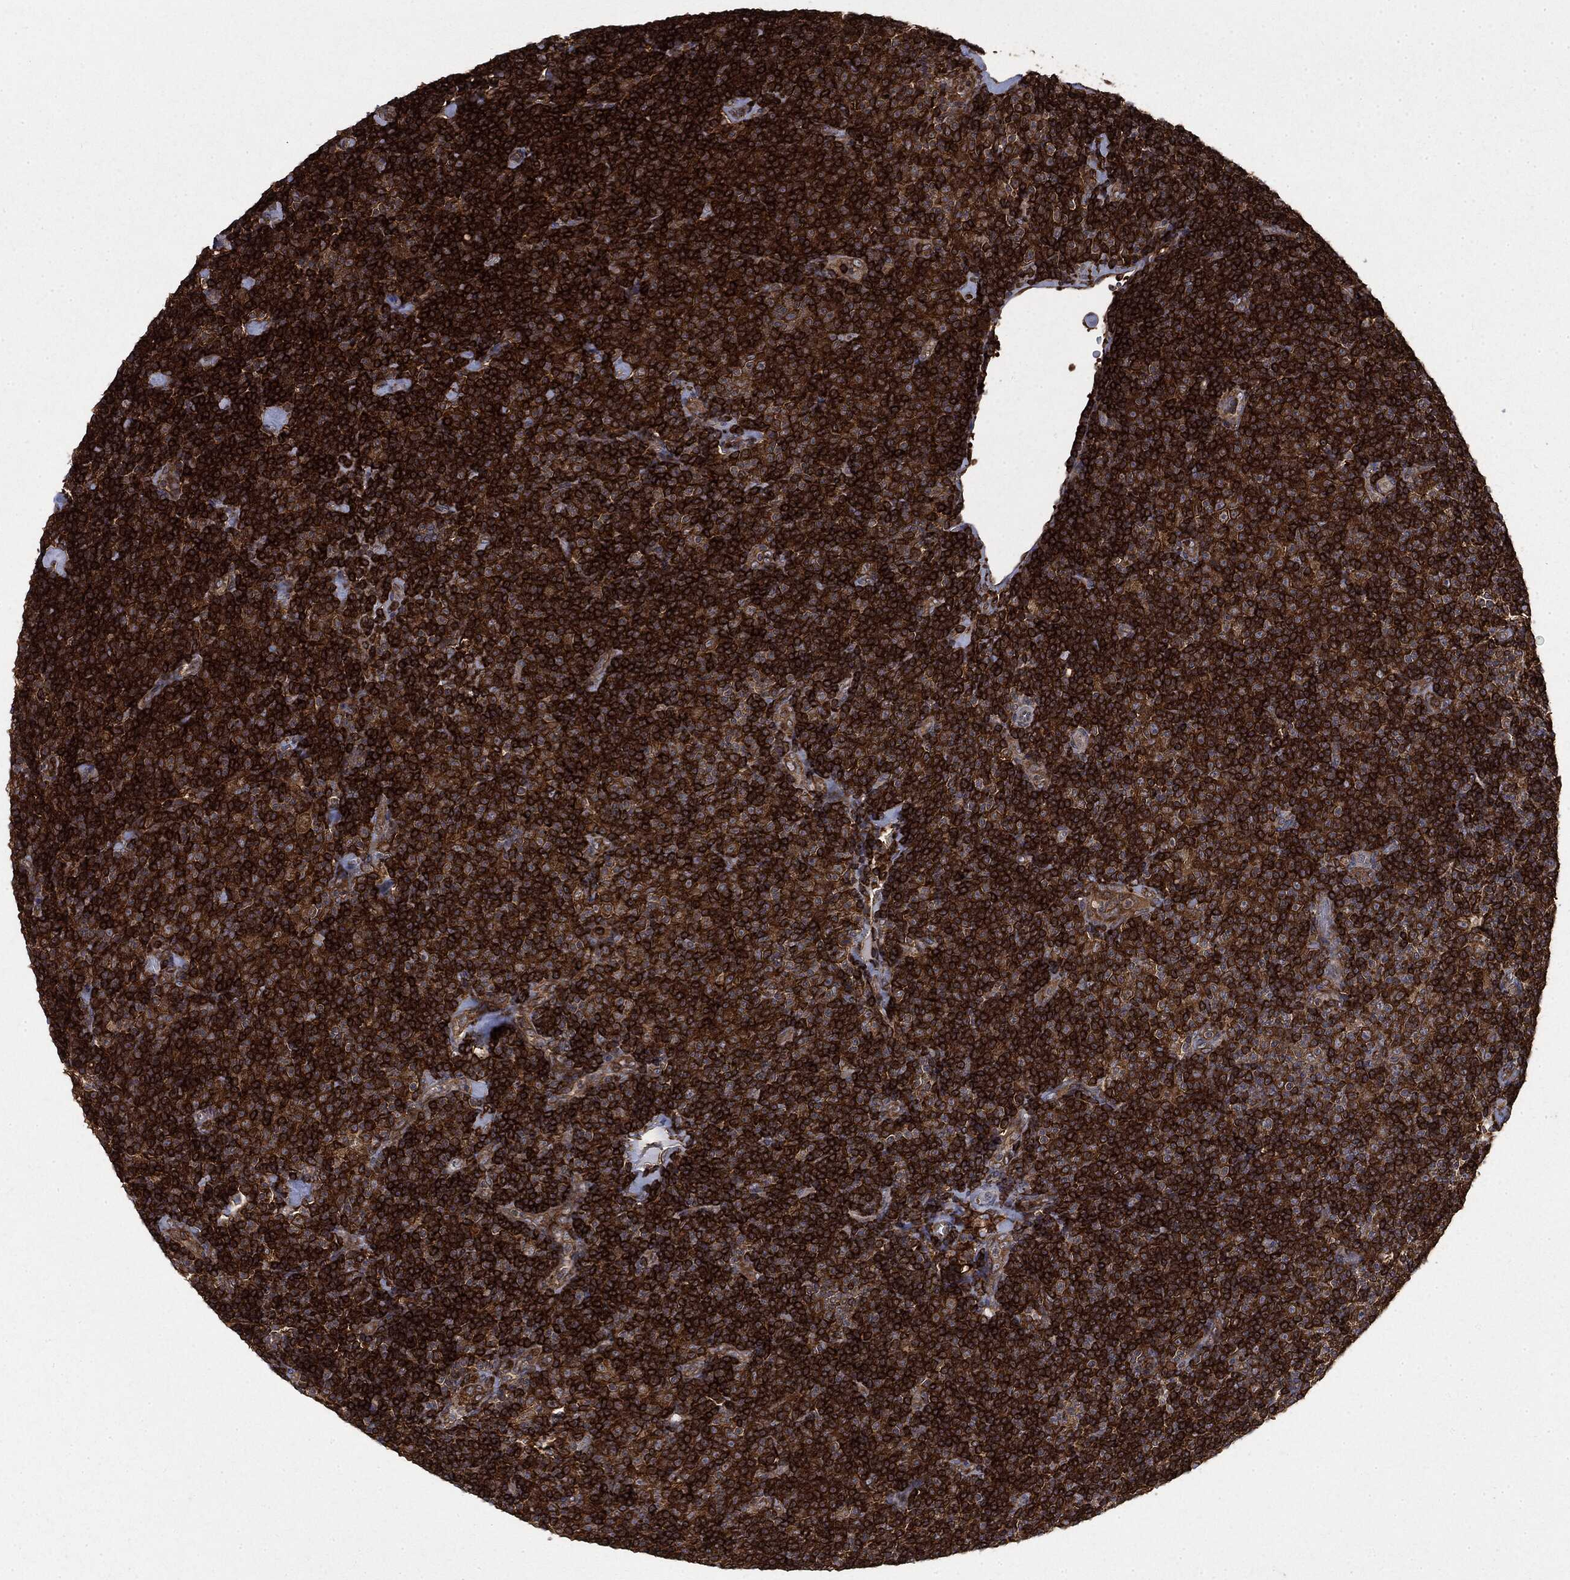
{"staining": {"intensity": "strong", "quantity": ">75%", "location": "cytoplasmic/membranous"}, "tissue": "lymphoma", "cell_type": "Tumor cells", "image_type": "cancer", "snomed": [{"axis": "morphology", "description": "Malignant lymphoma, non-Hodgkin's type, Low grade"}, {"axis": "topography", "description": "Lymph node"}], "caption": "Immunohistochemistry (IHC) photomicrograph of malignant lymphoma, non-Hodgkin's type (low-grade) stained for a protein (brown), which displays high levels of strong cytoplasmic/membranous staining in approximately >75% of tumor cells.", "gene": "SNX5", "patient": {"sex": "male", "age": 81}}